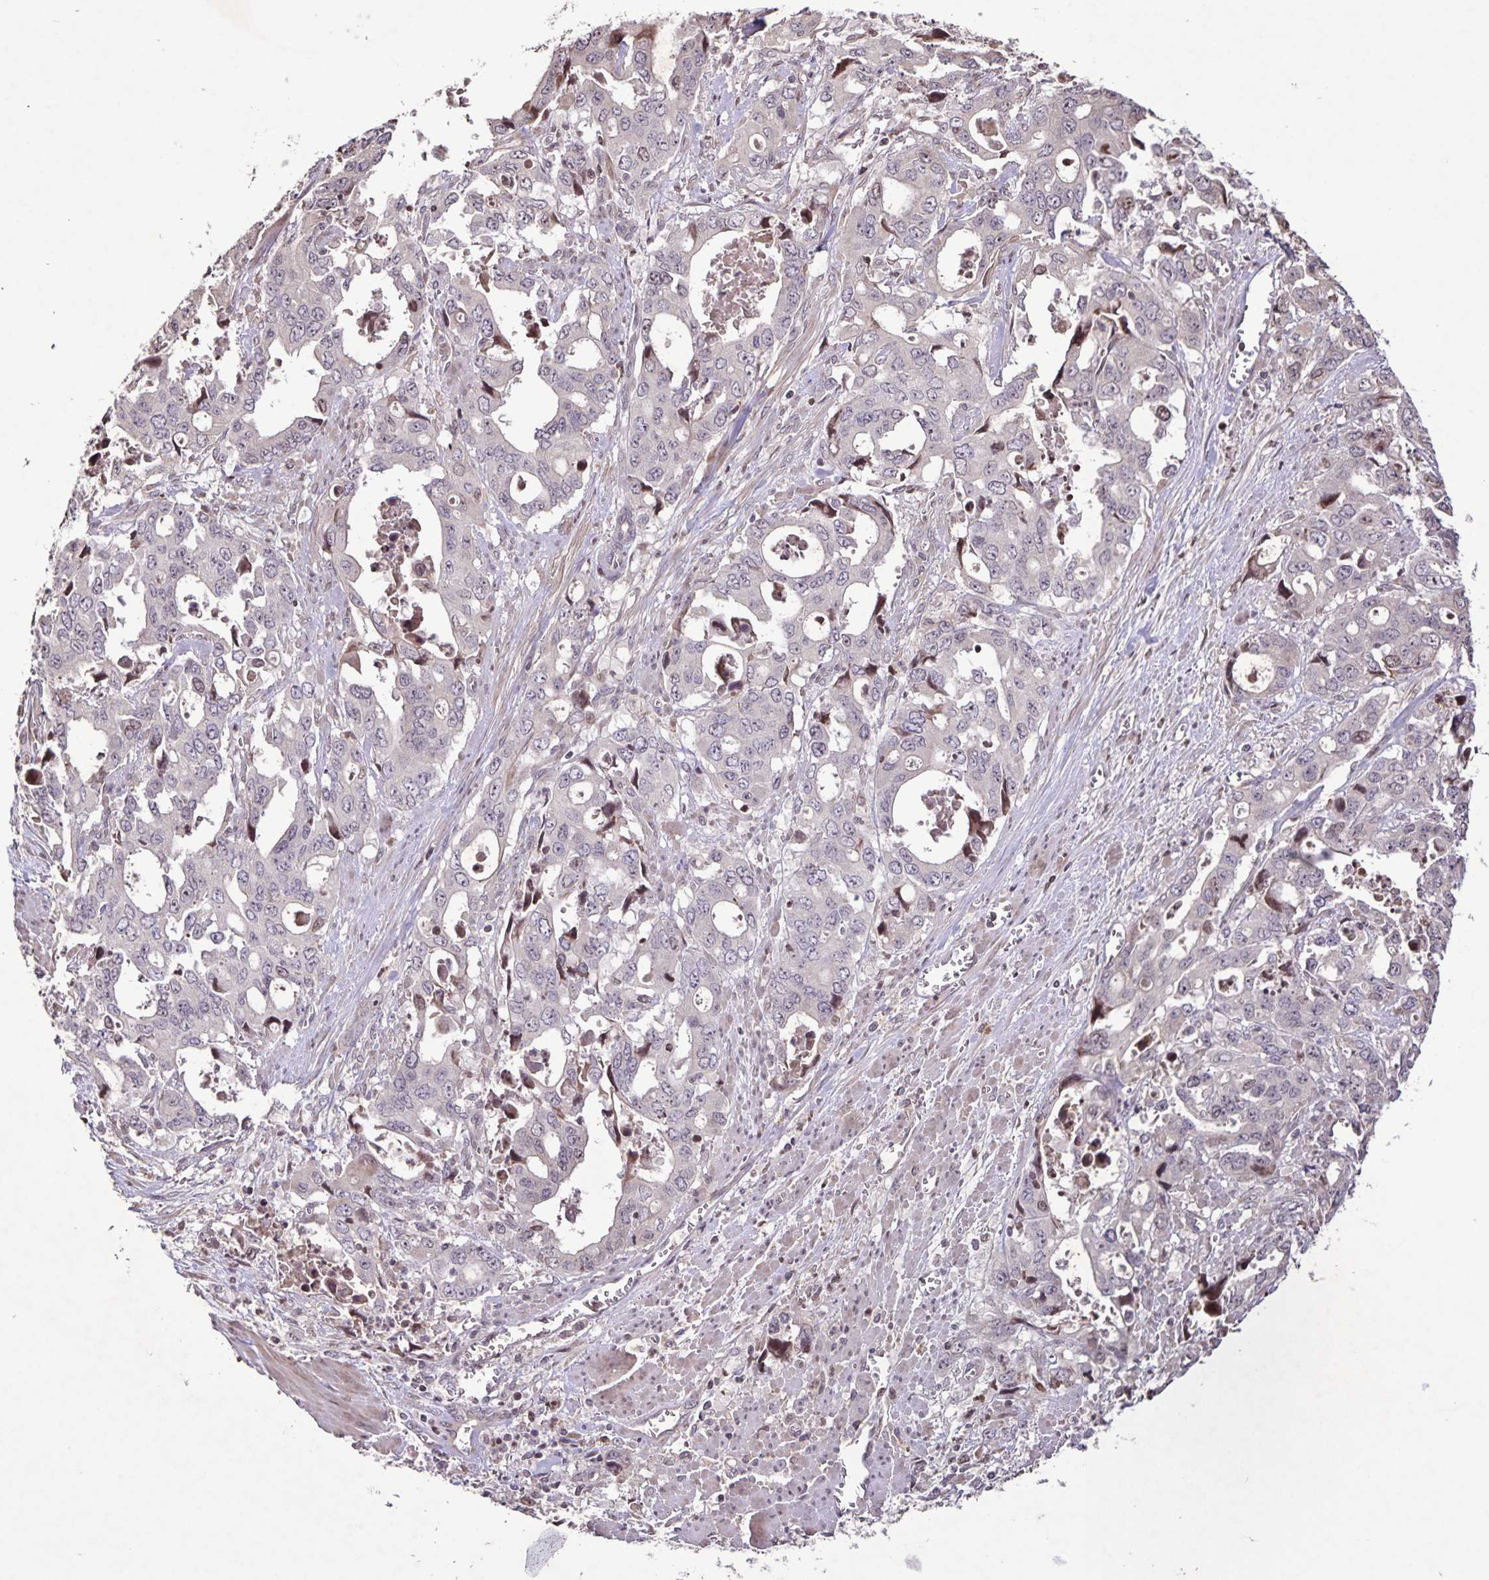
{"staining": {"intensity": "weak", "quantity": "<25%", "location": "nuclear"}, "tissue": "stomach cancer", "cell_type": "Tumor cells", "image_type": "cancer", "snomed": [{"axis": "morphology", "description": "Adenocarcinoma, NOS"}, {"axis": "topography", "description": "Stomach, upper"}], "caption": "Stomach adenocarcinoma was stained to show a protein in brown. There is no significant expression in tumor cells.", "gene": "GDF2", "patient": {"sex": "male", "age": 74}}